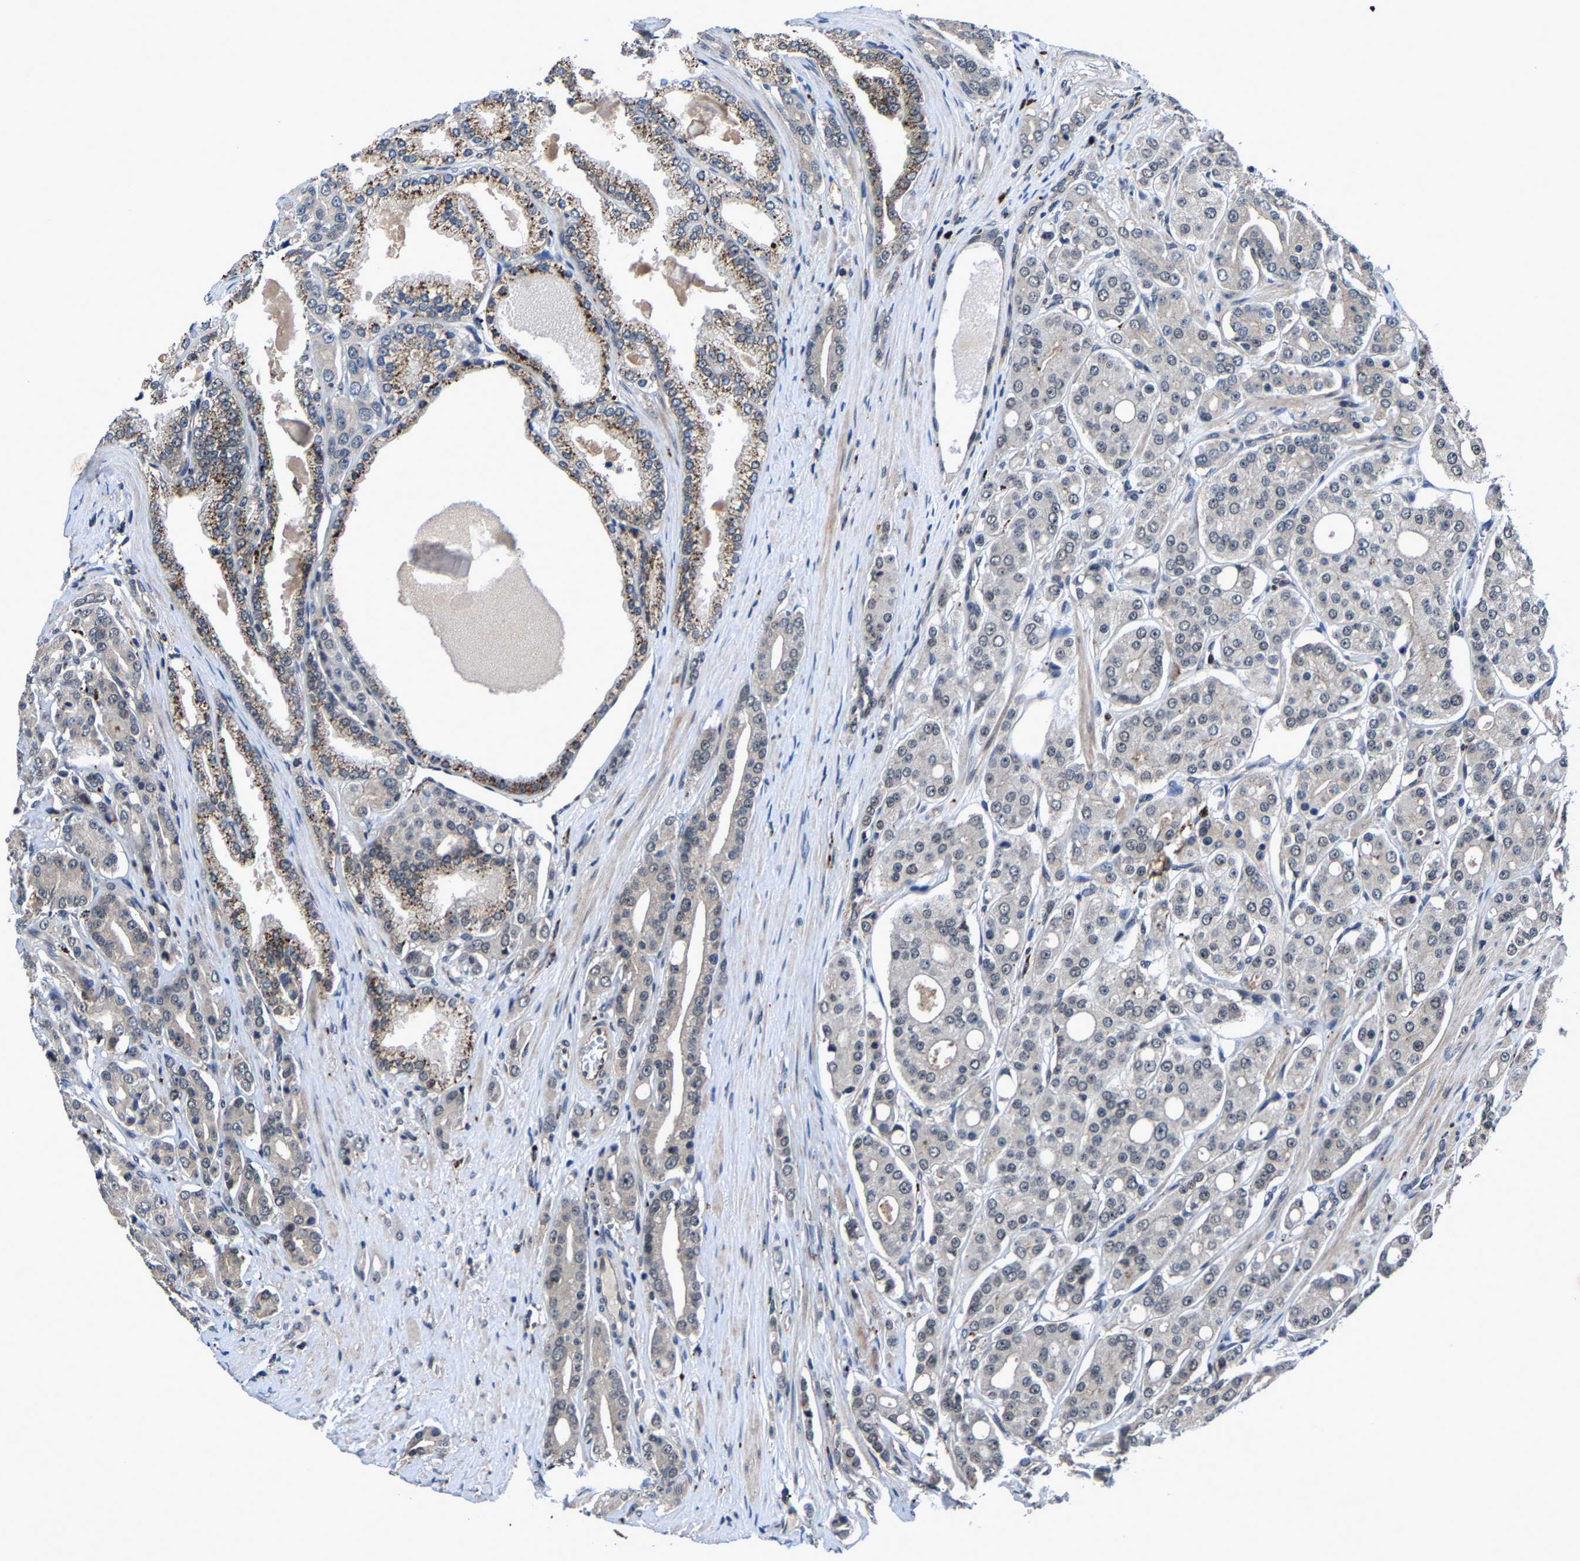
{"staining": {"intensity": "moderate", "quantity": ">75%", "location": "cytoplasmic/membranous"}, "tissue": "prostate cancer", "cell_type": "Tumor cells", "image_type": "cancer", "snomed": [{"axis": "morphology", "description": "Adenocarcinoma, High grade"}, {"axis": "topography", "description": "Prostate"}], "caption": "Moderate cytoplasmic/membranous staining is seen in about >75% of tumor cells in high-grade adenocarcinoma (prostate). The staining is performed using DAB brown chromogen to label protein expression. The nuclei are counter-stained blue using hematoxylin.", "gene": "ZCCHC7", "patient": {"sex": "male", "age": 71}}